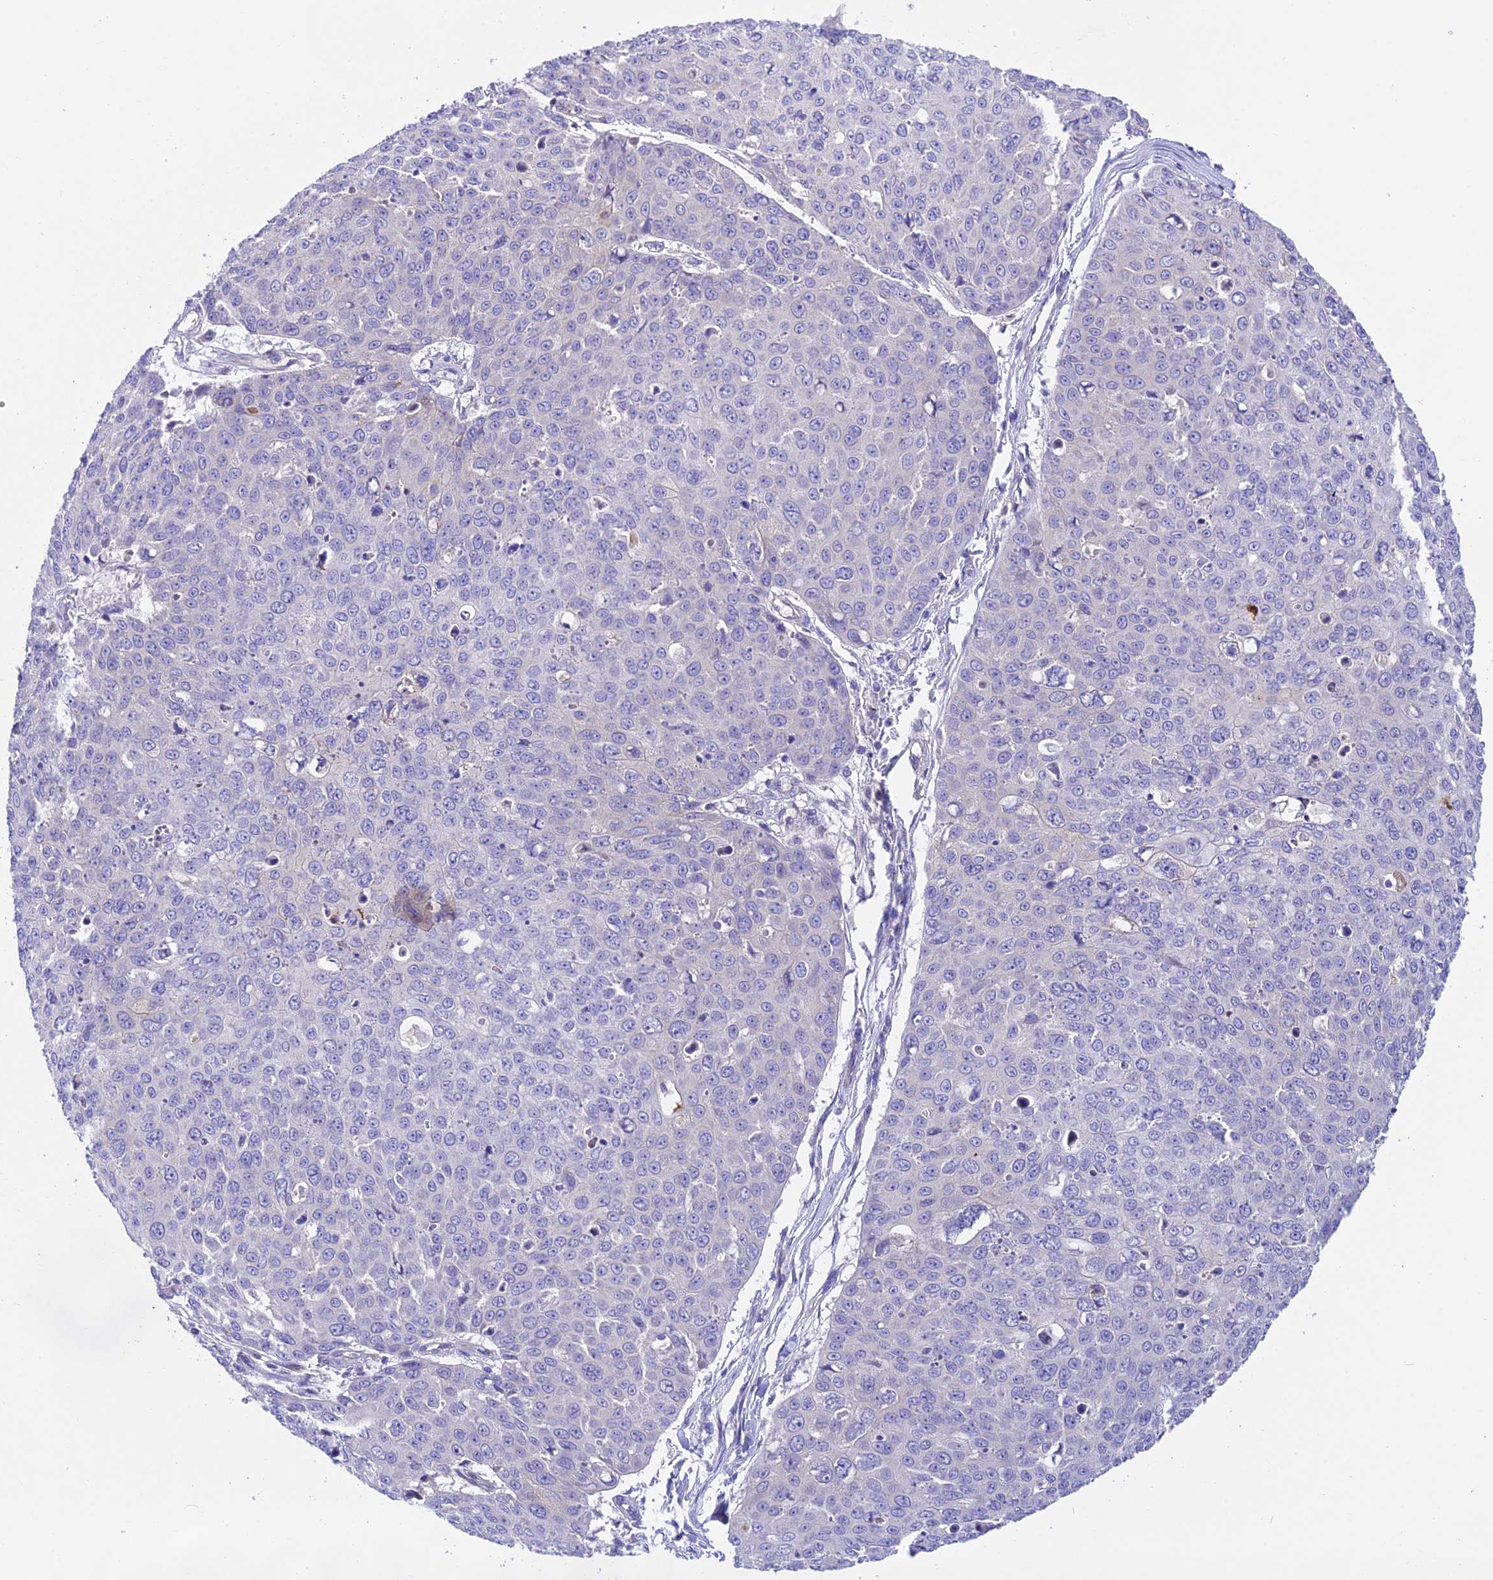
{"staining": {"intensity": "negative", "quantity": "none", "location": "none"}, "tissue": "skin cancer", "cell_type": "Tumor cells", "image_type": "cancer", "snomed": [{"axis": "morphology", "description": "Squamous cell carcinoma, NOS"}, {"axis": "topography", "description": "Skin"}], "caption": "Image shows no protein positivity in tumor cells of skin squamous cell carcinoma tissue.", "gene": "TRIM43B", "patient": {"sex": "male", "age": 71}}